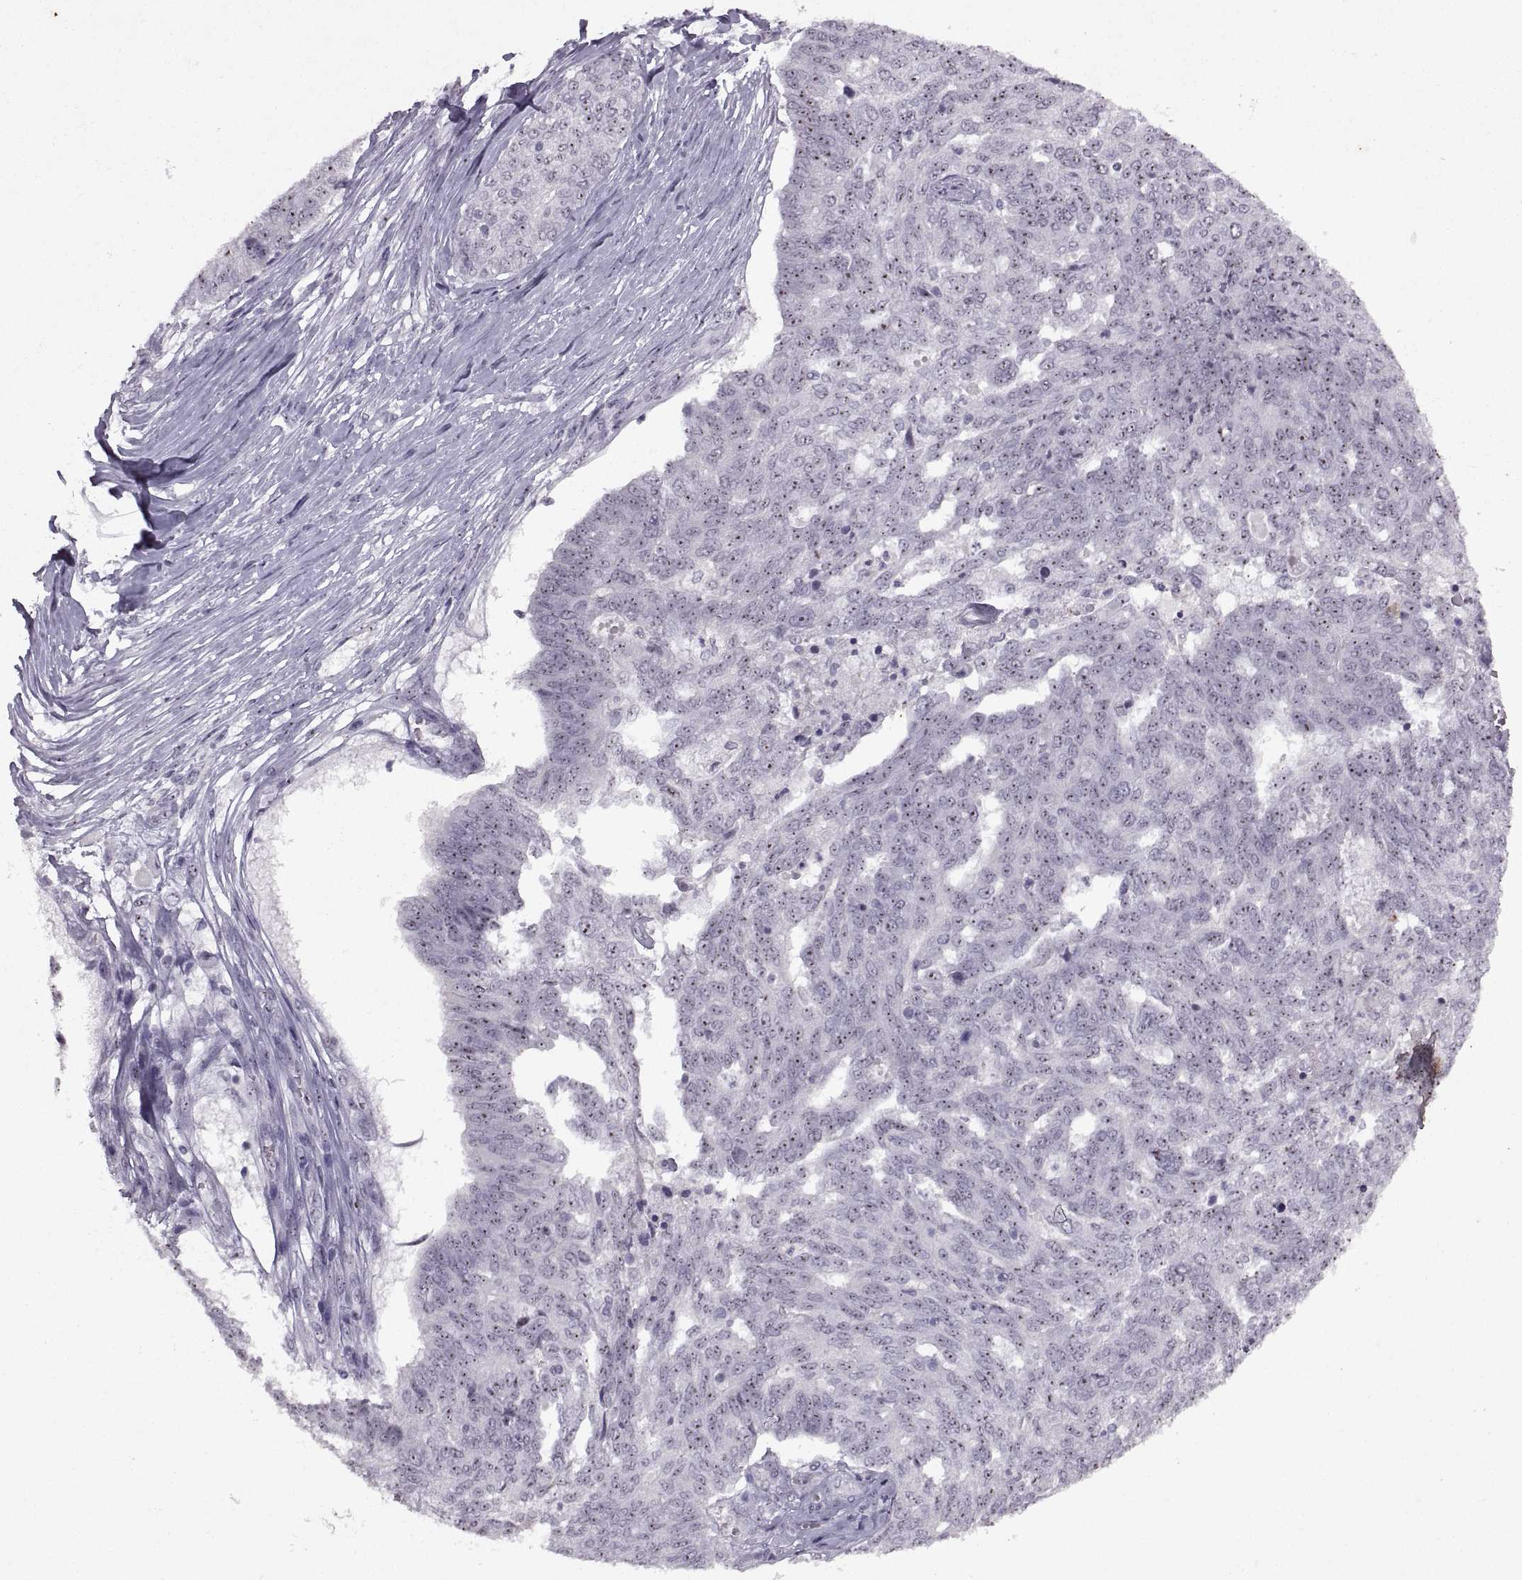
{"staining": {"intensity": "moderate", "quantity": ">75%", "location": "nuclear"}, "tissue": "ovarian cancer", "cell_type": "Tumor cells", "image_type": "cancer", "snomed": [{"axis": "morphology", "description": "Cystadenocarcinoma, serous, NOS"}, {"axis": "topography", "description": "Ovary"}], "caption": "Immunohistochemistry (IHC) histopathology image of ovarian serous cystadenocarcinoma stained for a protein (brown), which reveals medium levels of moderate nuclear staining in approximately >75% of tumor cells.", "gene": "SINHCAF", "patient": {"sex": "female", "age": 67}}